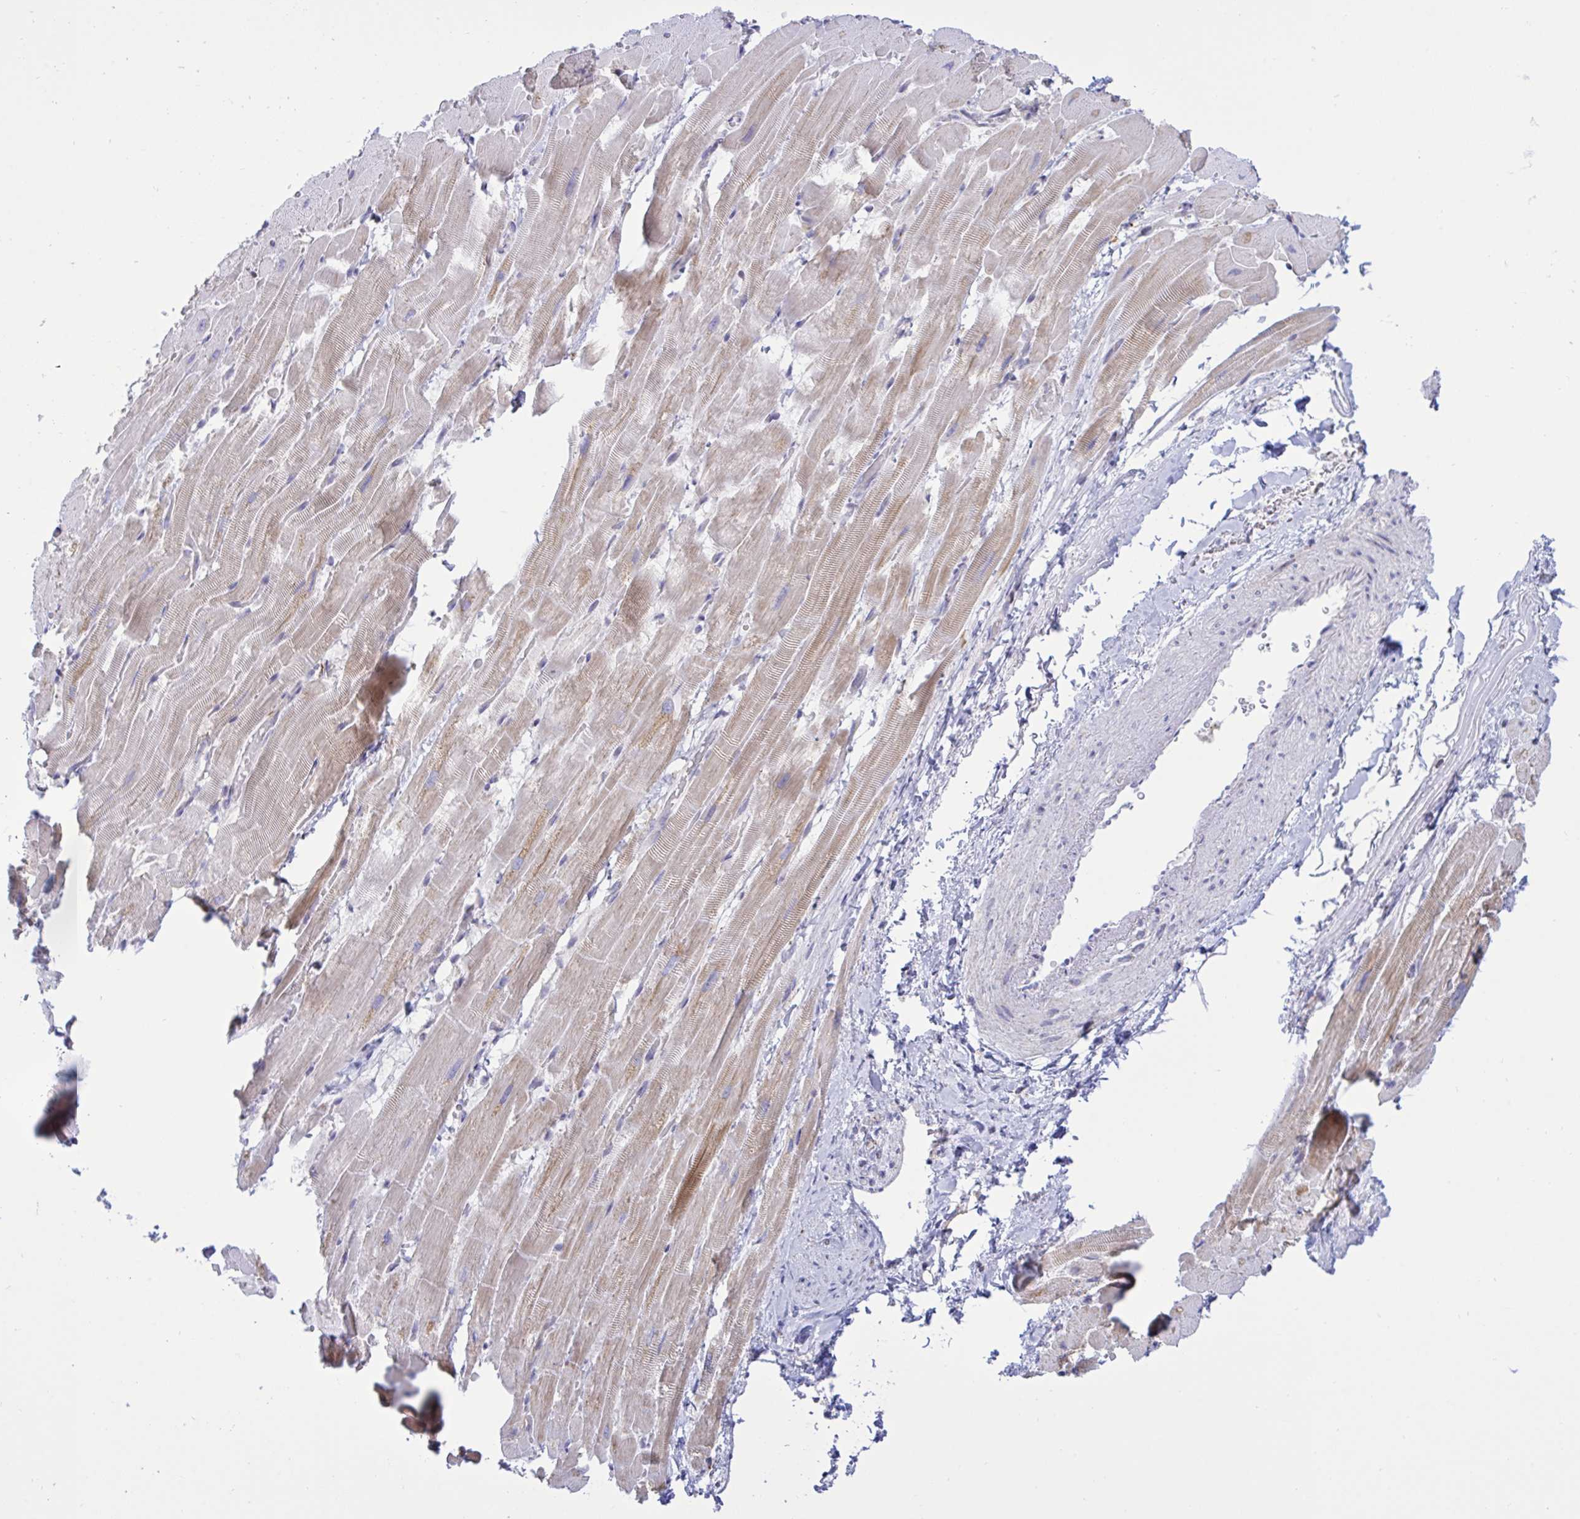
{"staining": {"intensity": "weak", "quantity": ">75%", "location": "cytoplasmic/membranous"}, "tissue": "heart muscle", "cell_type": "Cardiomyocytes", "image_type": "normal", "snomed": [{"axis": "morphology", "description": "Normal tissue, NOS"}, {"axis": "topography", "description": "Heart"}], "caption": "High-power microscopy captured an immunohistochemistry (IHC) image of benign heart muscle, revealing weak cytoplasmic/membranous positivity in about >75% of cardiomyocytes. (brown staining indicates protein expression, while blue staining denotes nuclei).", "gene": "HSPE1", "patient": {"sex": "male", "age": 37}}